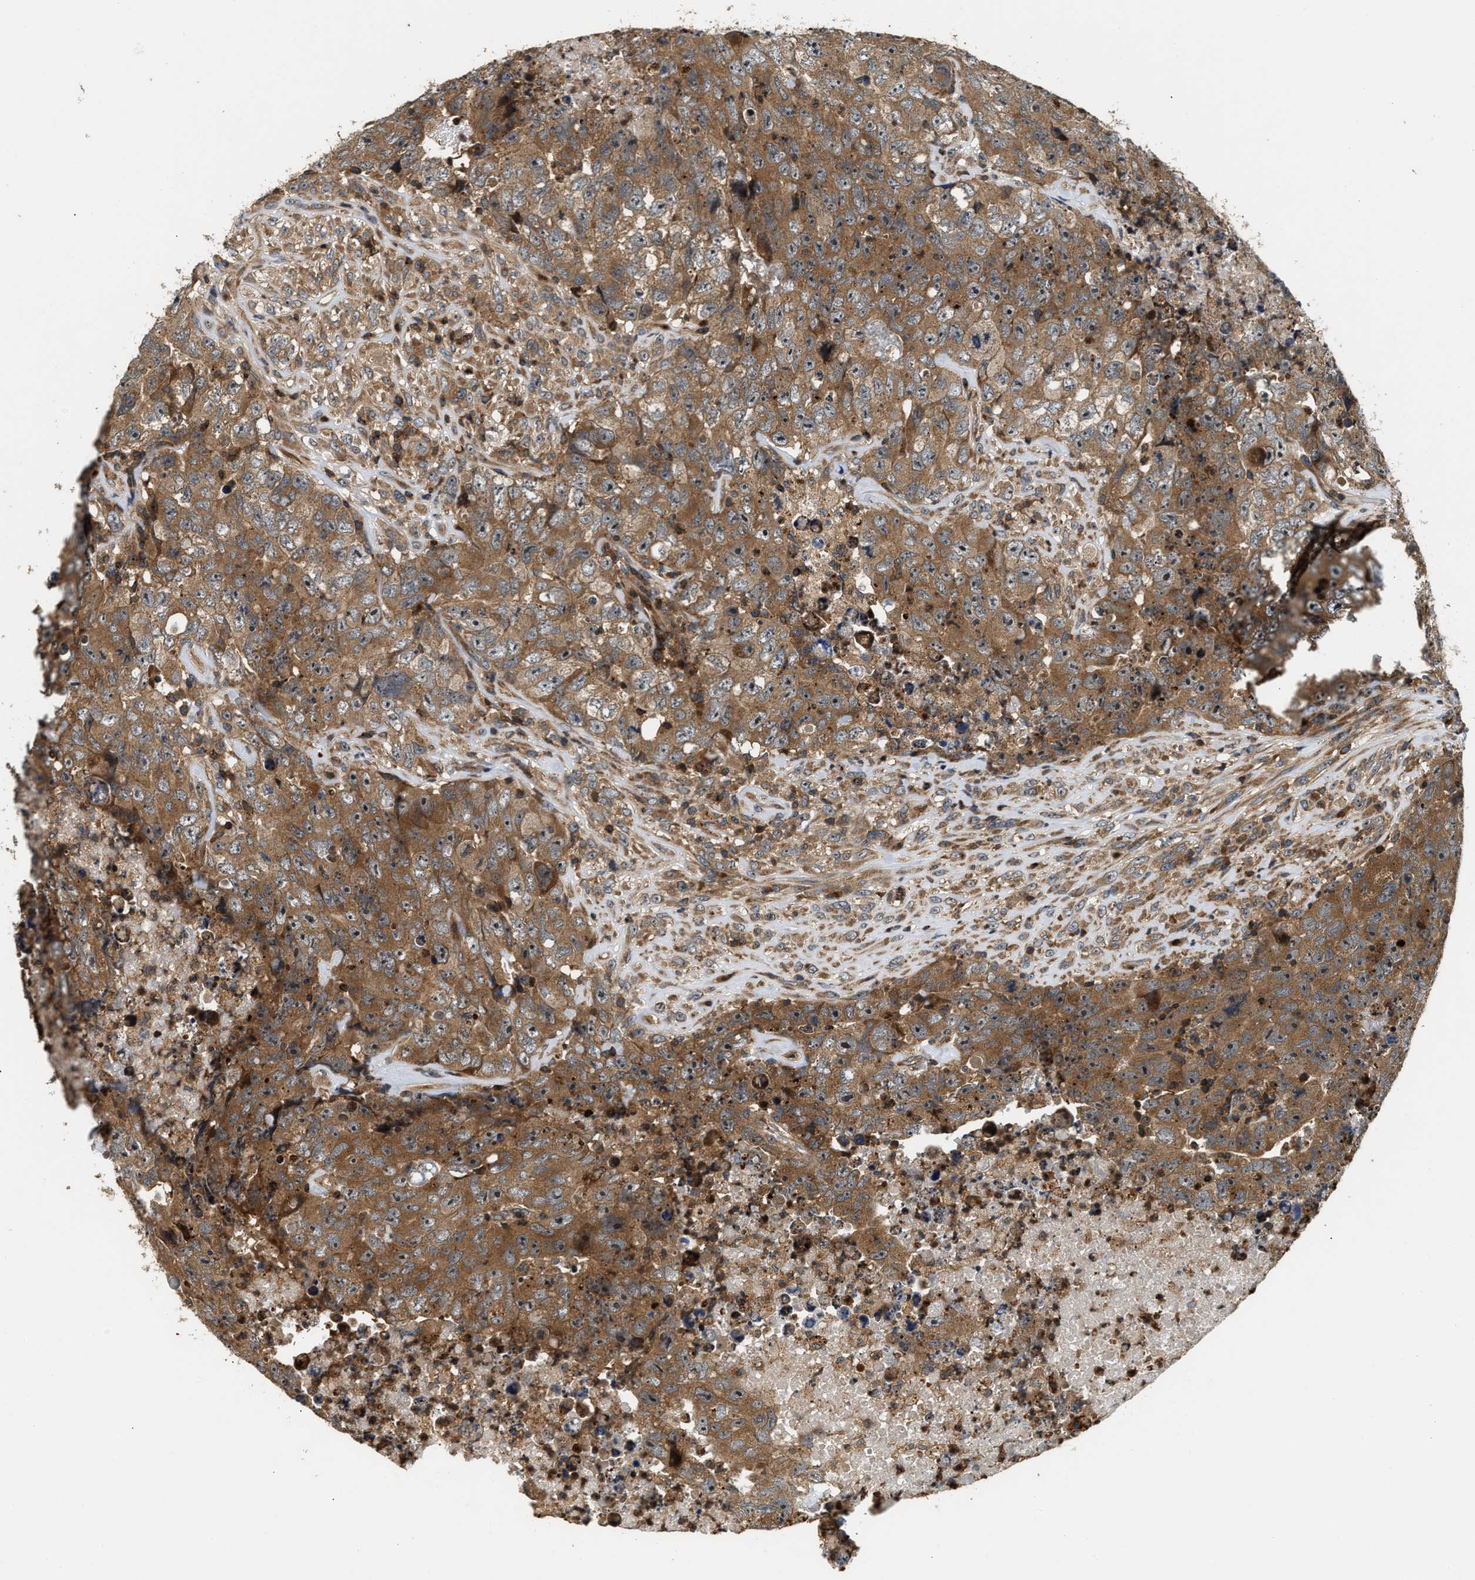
{"staining": {"intensity": "moderate", "quantity": ">75%", "location": "cytoplasmic/membranous"}, "tissue": "testis cancer", "cell_type": "Tumor cells", "image_type": "cancer", "snomed": [{"axis": "morphology", "description": "Carcinoma, Embryonal, NOS"}, {"axis": "topography", "description": "Testis"}], "caption": "Testis embryonal carcinoma was stained to show a protein in brown. There is medium levels of moderate cytoplasmic/membranous positivity in approximately >75% of tumor cells.", "gene": "SNX5", "patient": {"sex": "male", "age": 32}}